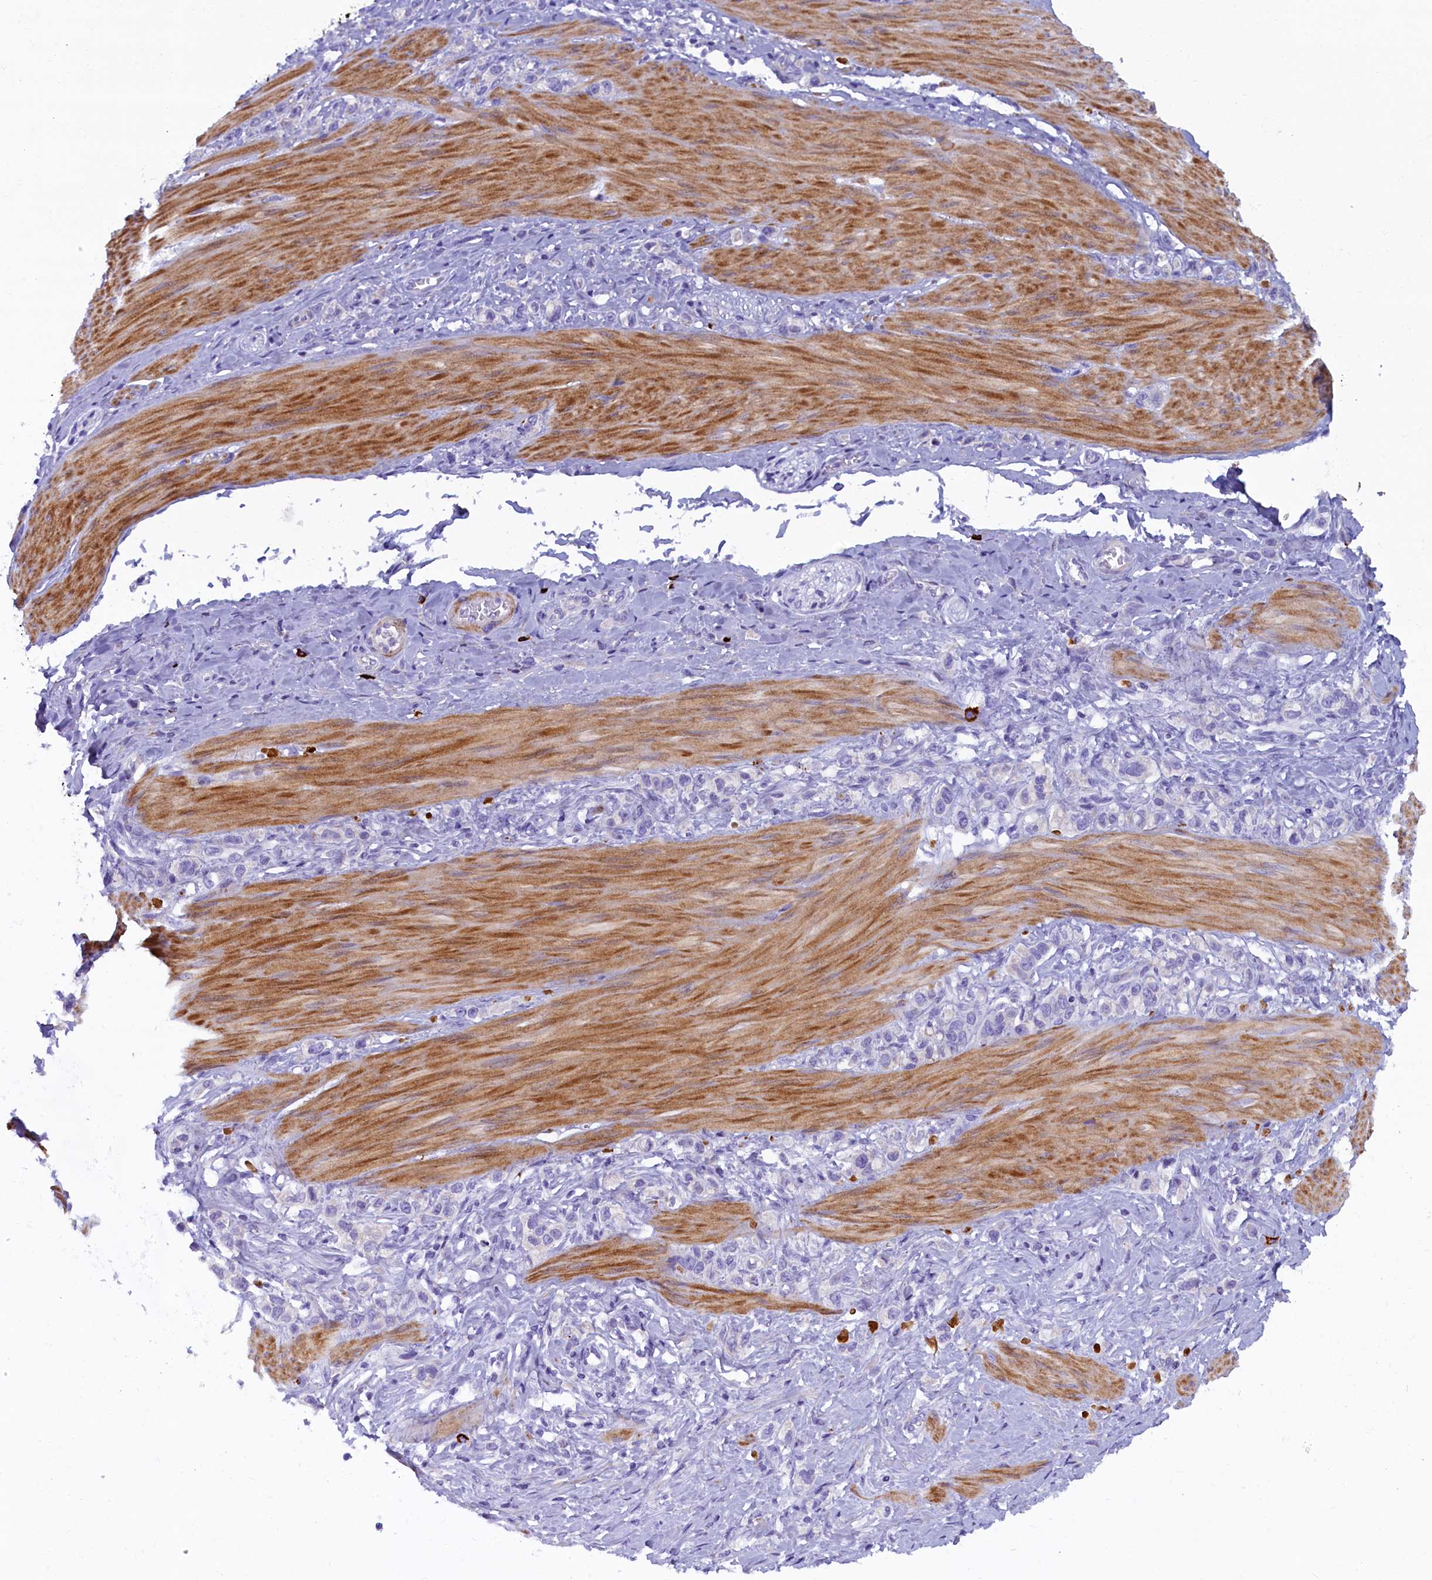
{"staining": {"intensity": "negative", "quantity": "none", "location": "none"}, "tissue": "stomach cancer", "cell_type": "Tumor cells", "image_type": "cancer", "snomed": [{"axis": "morphology", "description": "Adenocarcinoma, NOS"}, {"axis": "topography", "description": "Stomach"}], "caption": "The micrograph shows no significant positivity in tumor cells of stomach cancer.", "gene": "RTTN", "patient": {"sex": "female", "age": 65}}